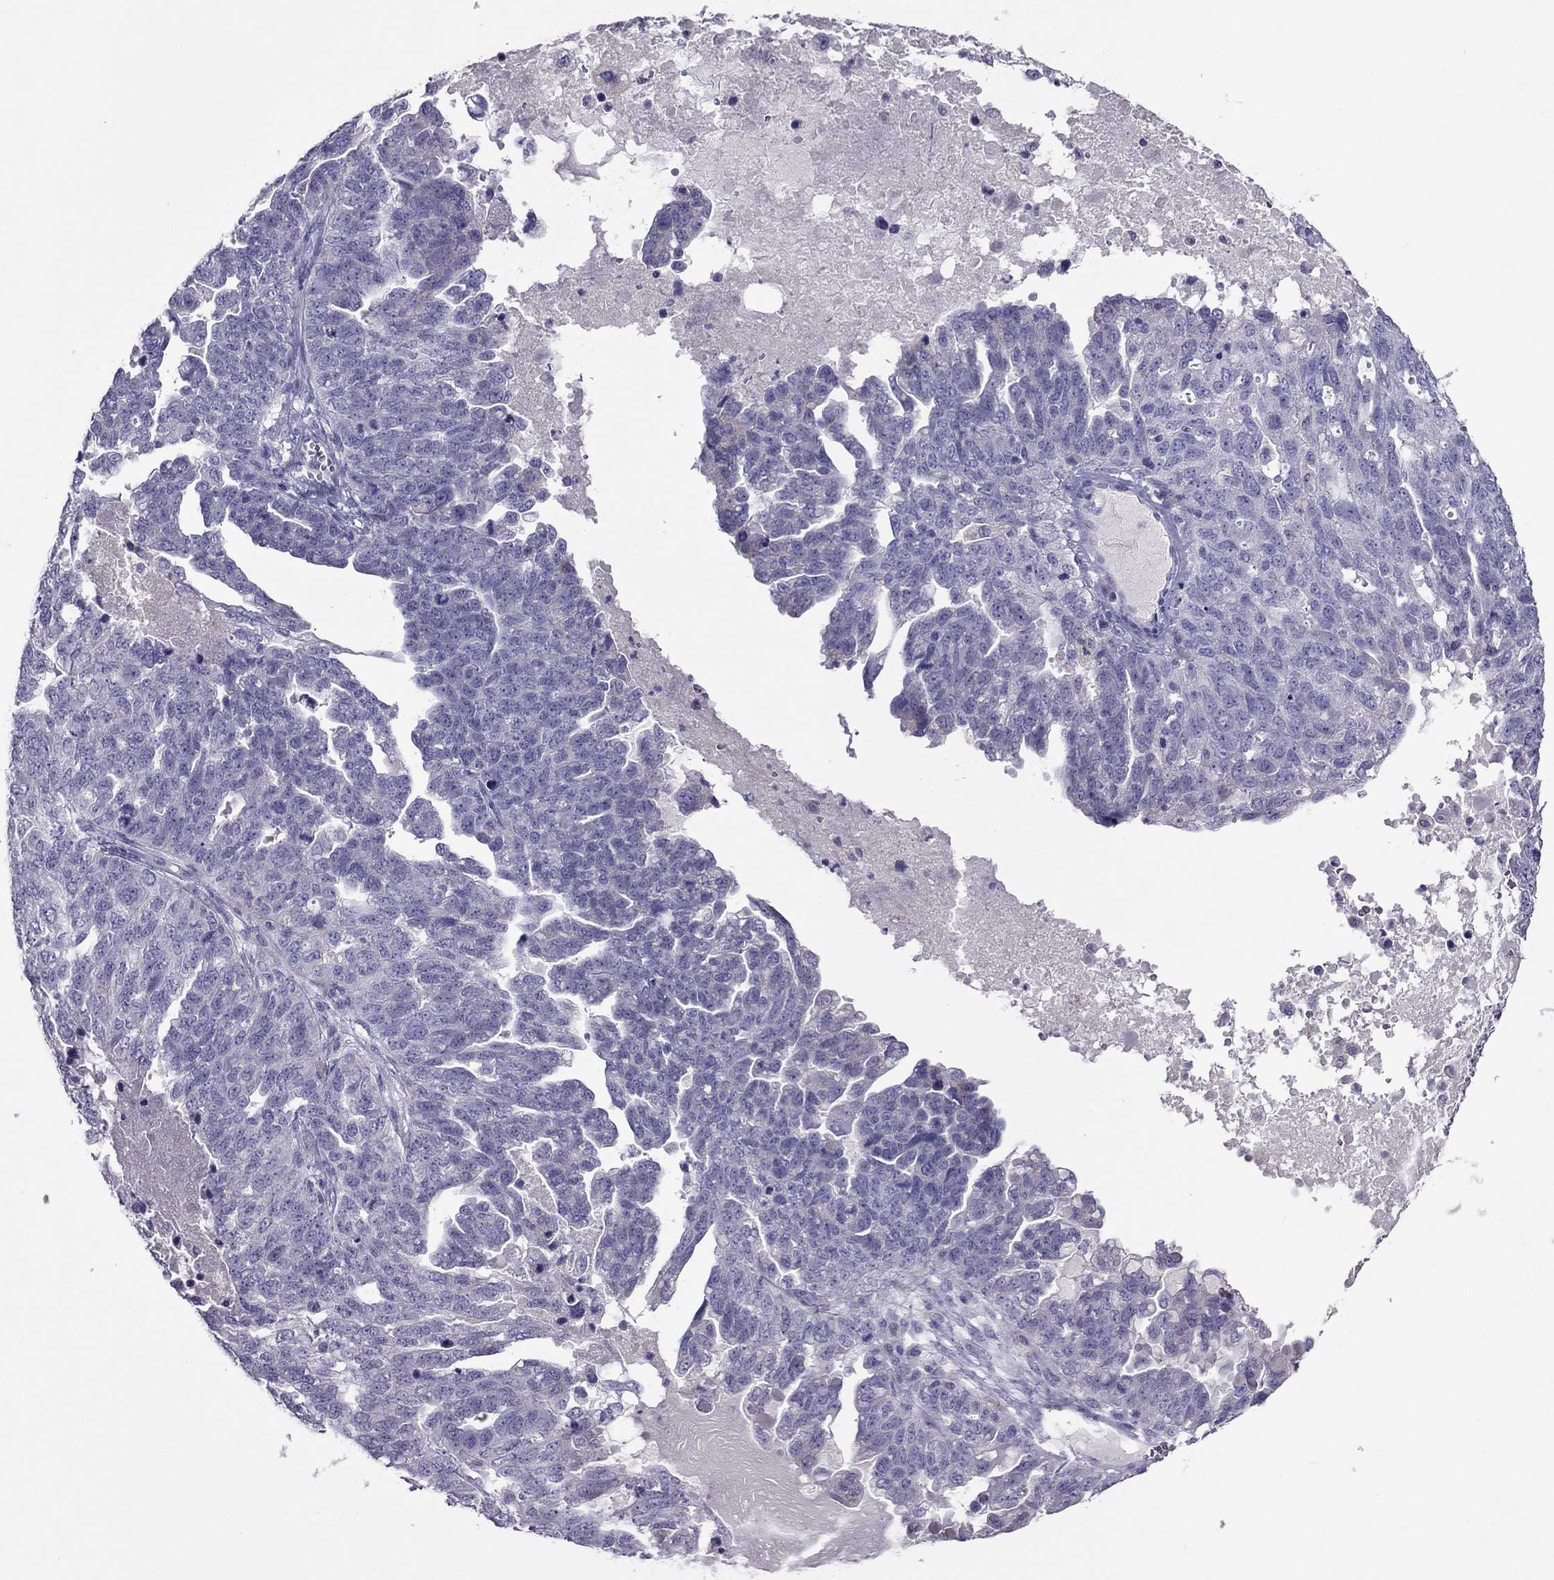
{"staining": {"intensity": "negative", "quantity": "none", "location": "none"}, "tissue": "ovarian cancer", "cell_type": "Tumor cells", "image_type": "cancer", "snomed": [{"axis": "morphology", "description": "Cystadenocarcinoma, serous, NOS"}, {"axis": "topography", "description": "Ovary"}], "caption": "Immunohistochemistry (IHC) image of ovarian cancer stained for a protein (brown), which shows no staining in tumor cells.", "gene": "RGS8", "patient": {"sex": "female", "age": 71}}